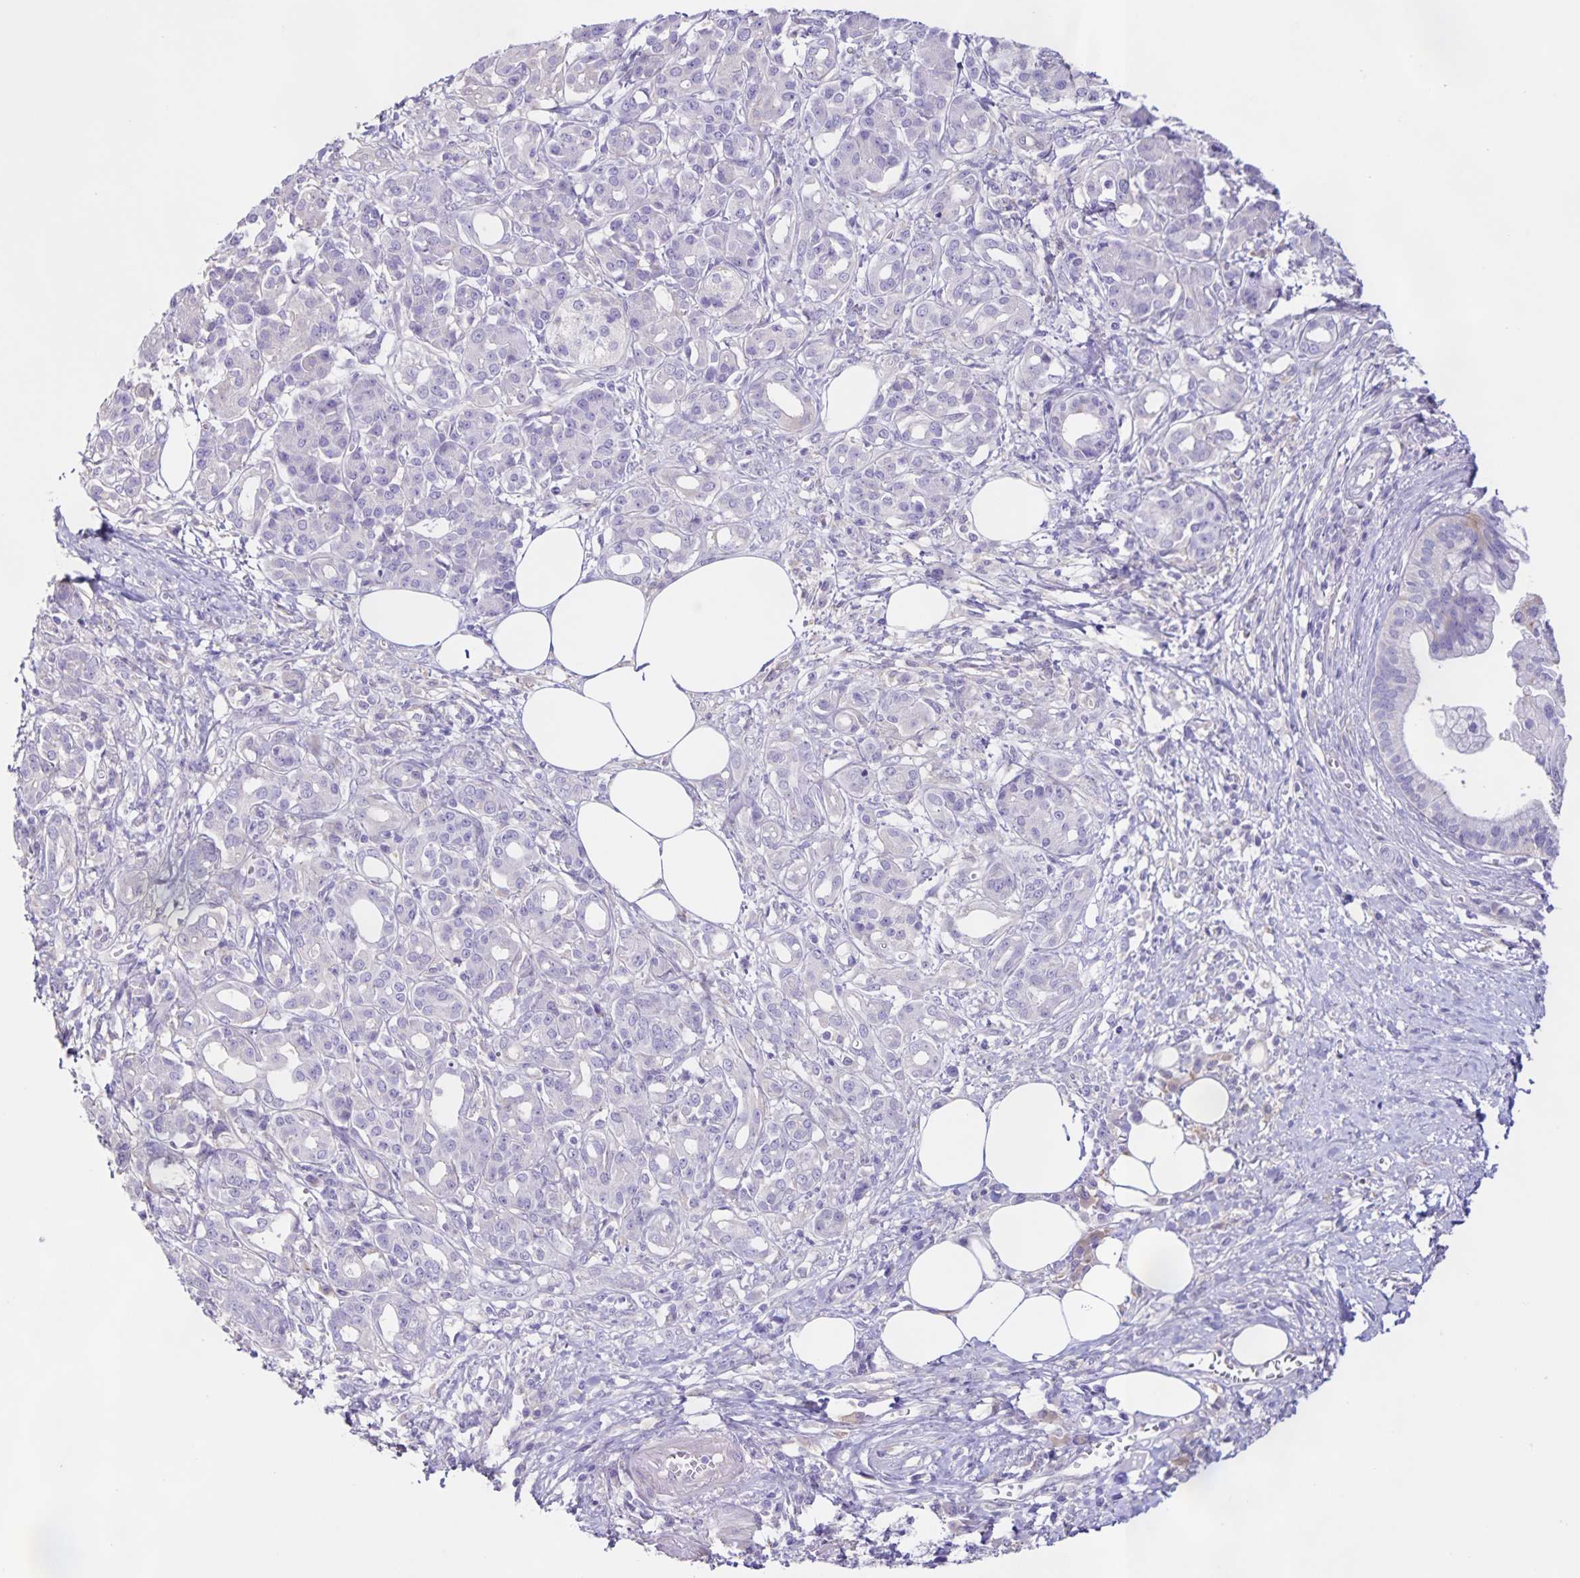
{"staining": {"intensity": "negative", "quantity": "none", "location": "none"}, "tissue": "pancreatic cancer", "cell_type": "Tumor cells", "image_type": "cancer", "snomed": [{"axis": "morphology", "description": "Adenocarcinoma, NOS"}, {"axis": "topography", "description": "Pancreas"}], "caption": "A high-resolution histopathology image shows immunohistochemistry staining of pancreatic cancer (adenocarcinoma), which exhibits no significant positivity in tumor cells.", "gene": "BOLL", "patient": {"sex": "female", "age": 73}}